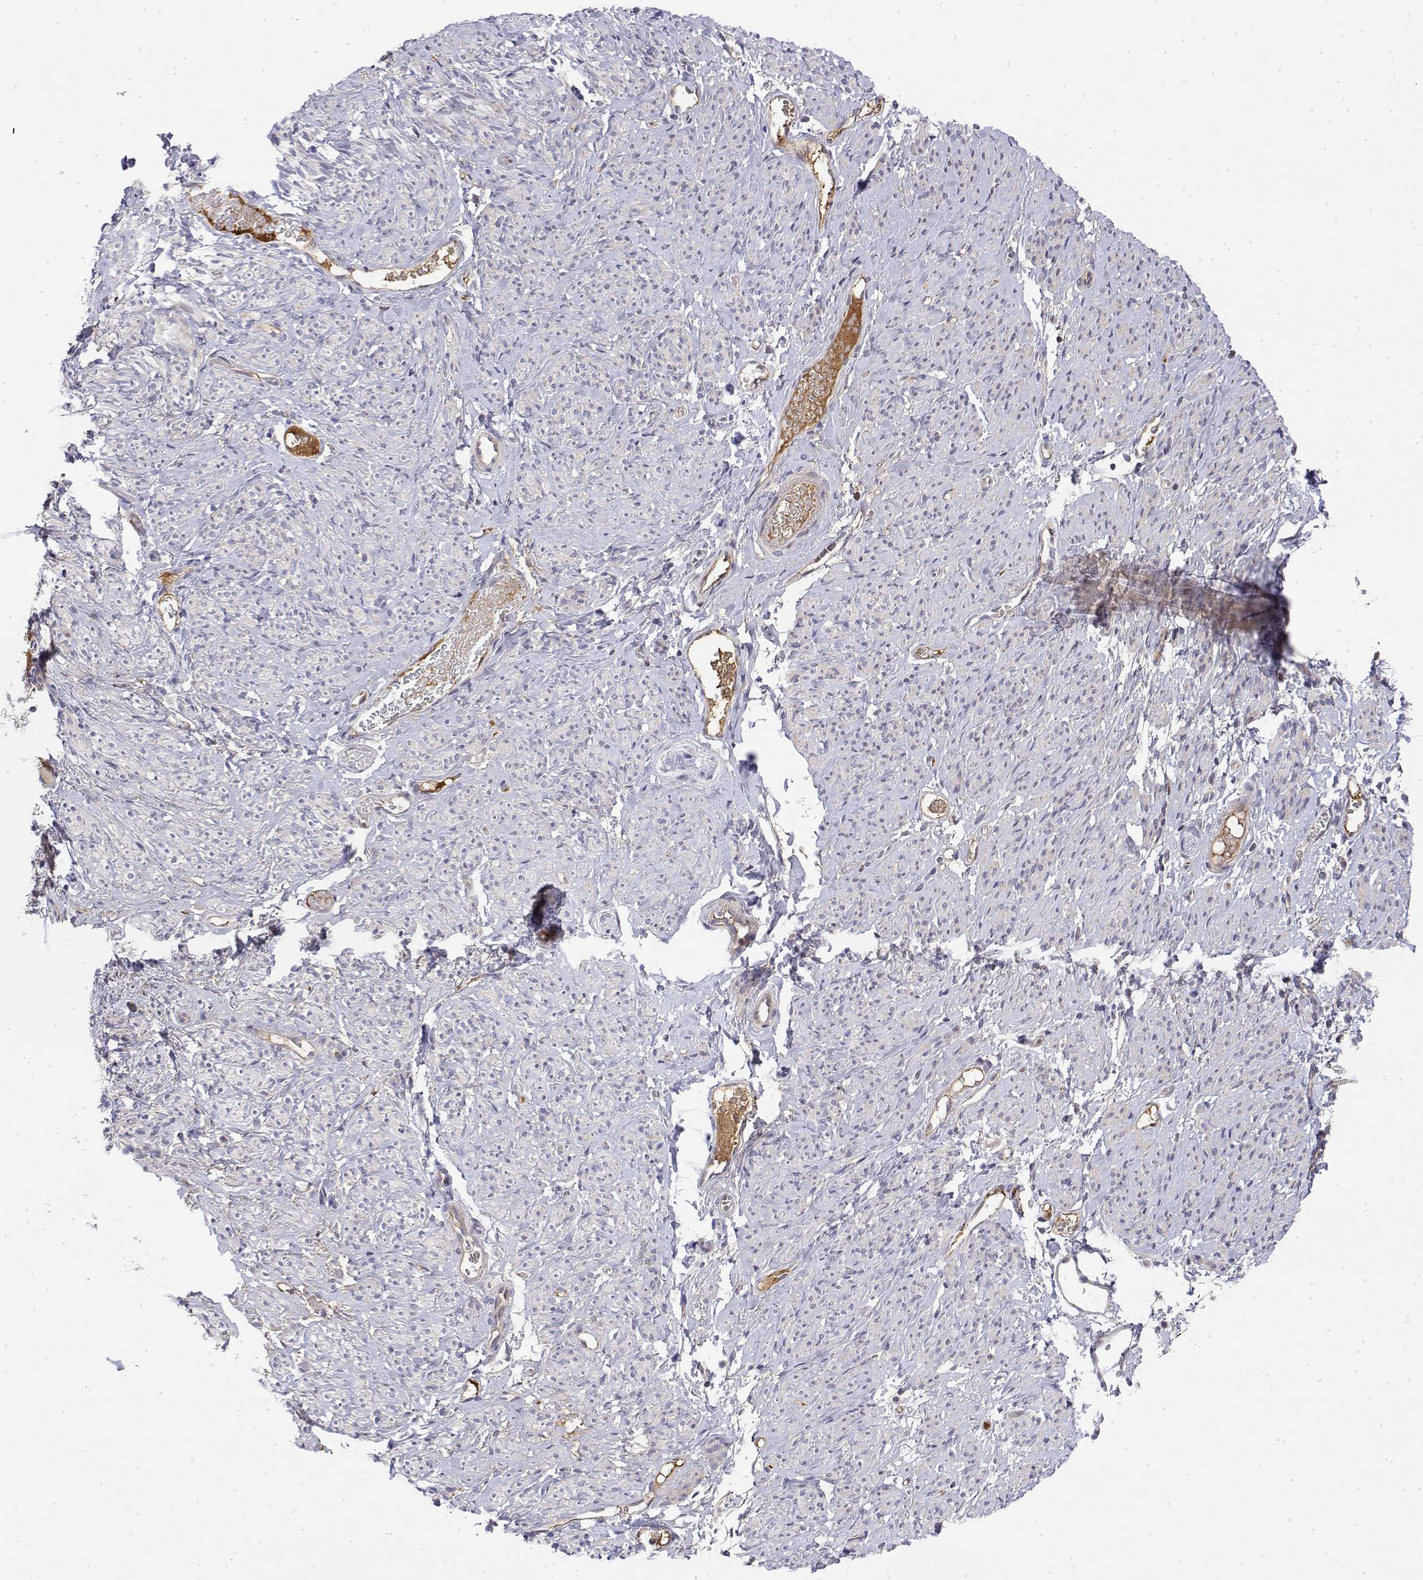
{"staining": {"intensity": "weak", "quantity": "25%-75%", "location": "cytoplasmic/membranous"}, "tissue": "smooth muscle", "cell_type": "Smooth muscle cells", "image_type": "normal", "snomed": [{"axis": "morphology", "description": "Normal tissue, NOS"}, {"axis": "topography", "description": "Smooth muscle"}], "caption": "The immunohistochemical stain highlights weak cytoplasmic/membranous positivity in smooth muscle cells of normal smooth muscle. Using DAB (3,3'-diaminobenzidine) (brown) and hematoxylin (blue) stains, captured at high magnification using brightfield microscopy.", "gene": "IGFBP4", "patient": {"sex": "female", "age": 65}}